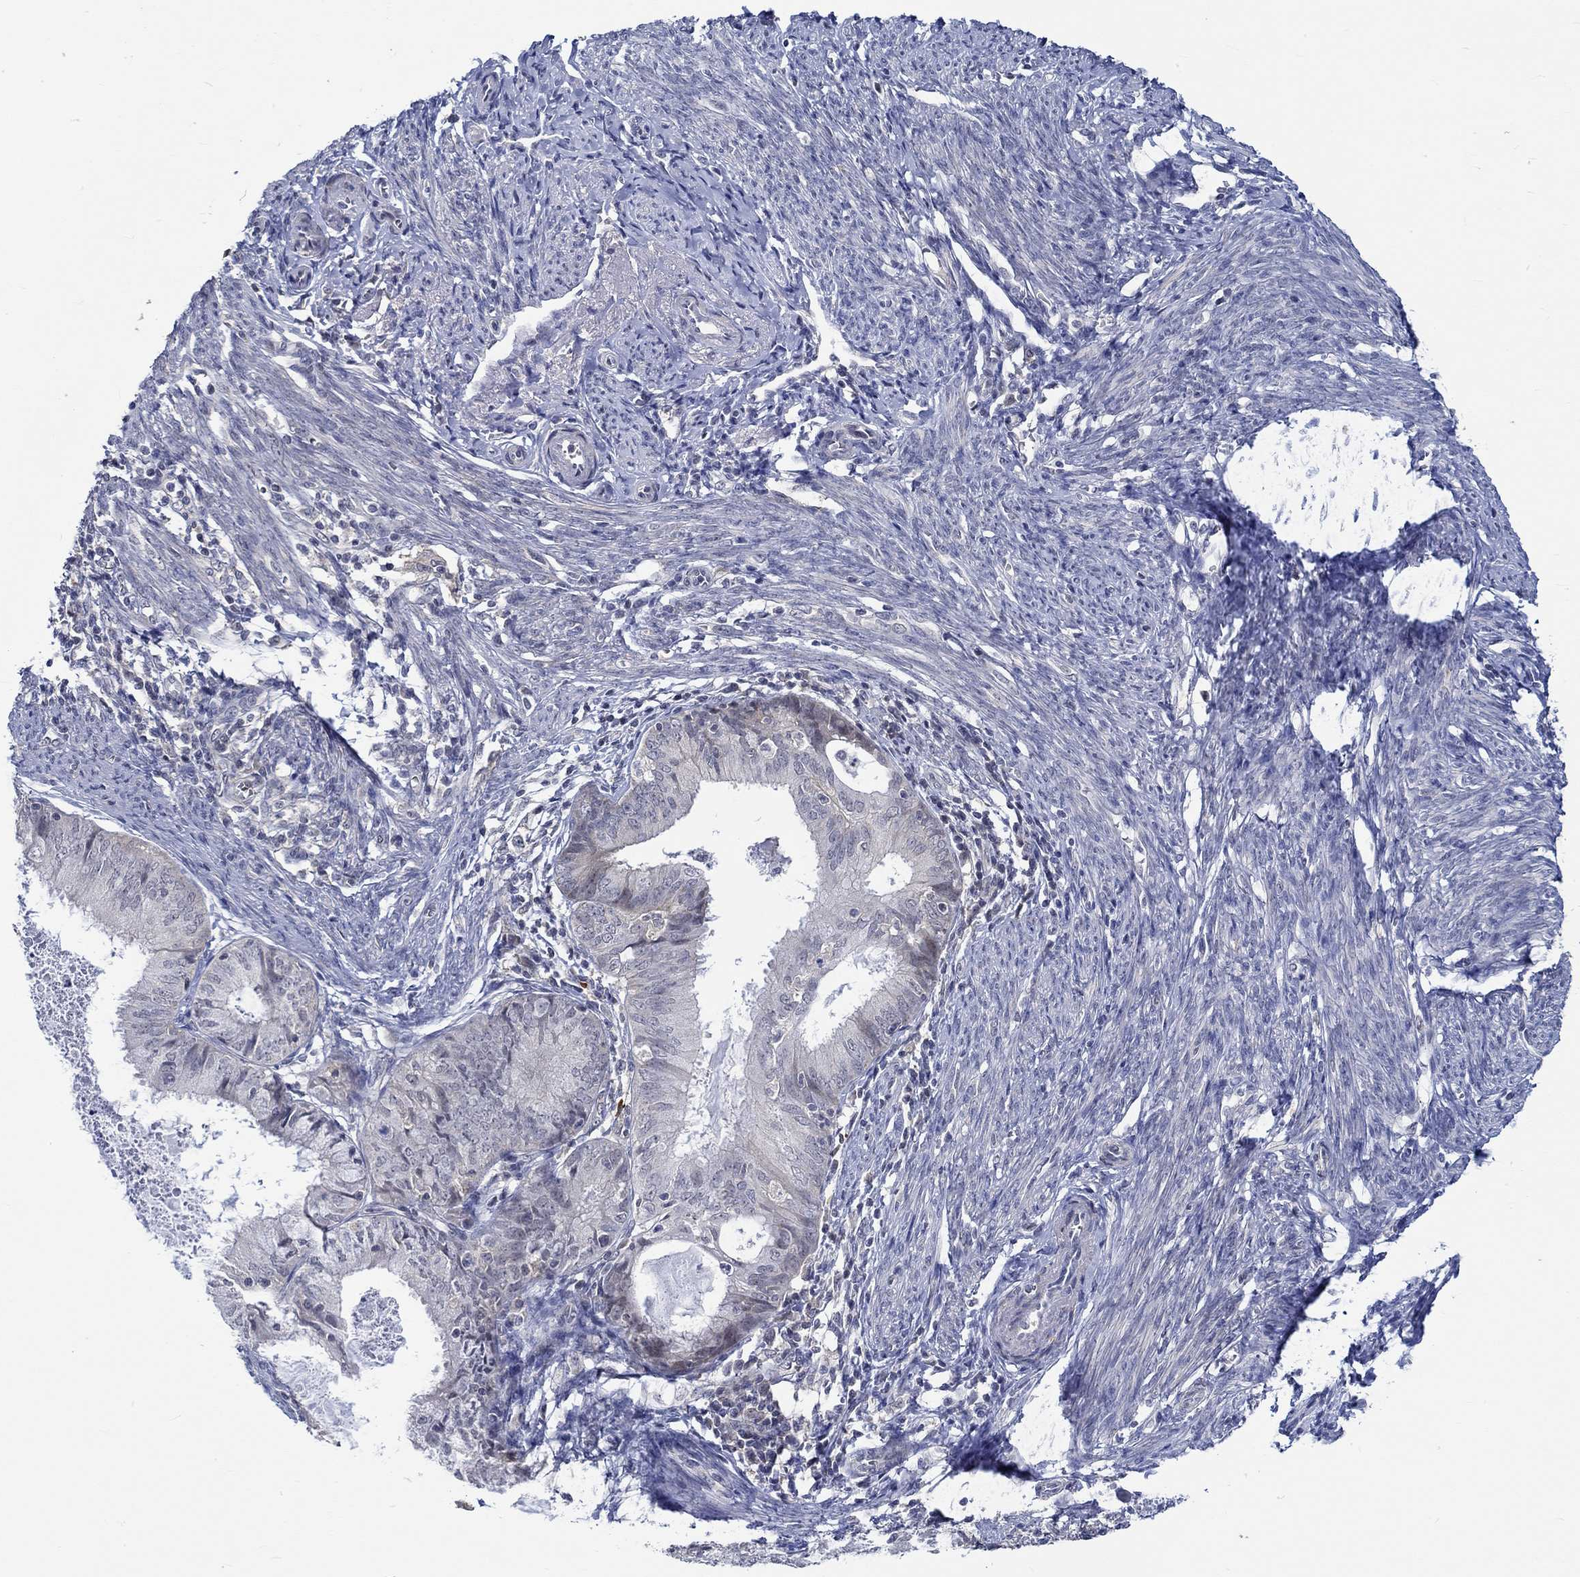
{"staining": {"intensity": "negative", "quantity": "none", "location": "none"}, "tissue": "endometrial cancer", "cell_type": "Tumor cells", "image_type": "cancer", "snomed": [{"axis": "morphology", "description": "Adenocarcinoma, NOS"}, {"axis": "topography", "description": "Endometrium"}], "caption": "The image shows no staining of tumor cells in endometrial cancer (adenocarcinoma). Nuclei are stained in blue.", "gene": "WASF1", "patient": {"sex": "female", "age": 57}}